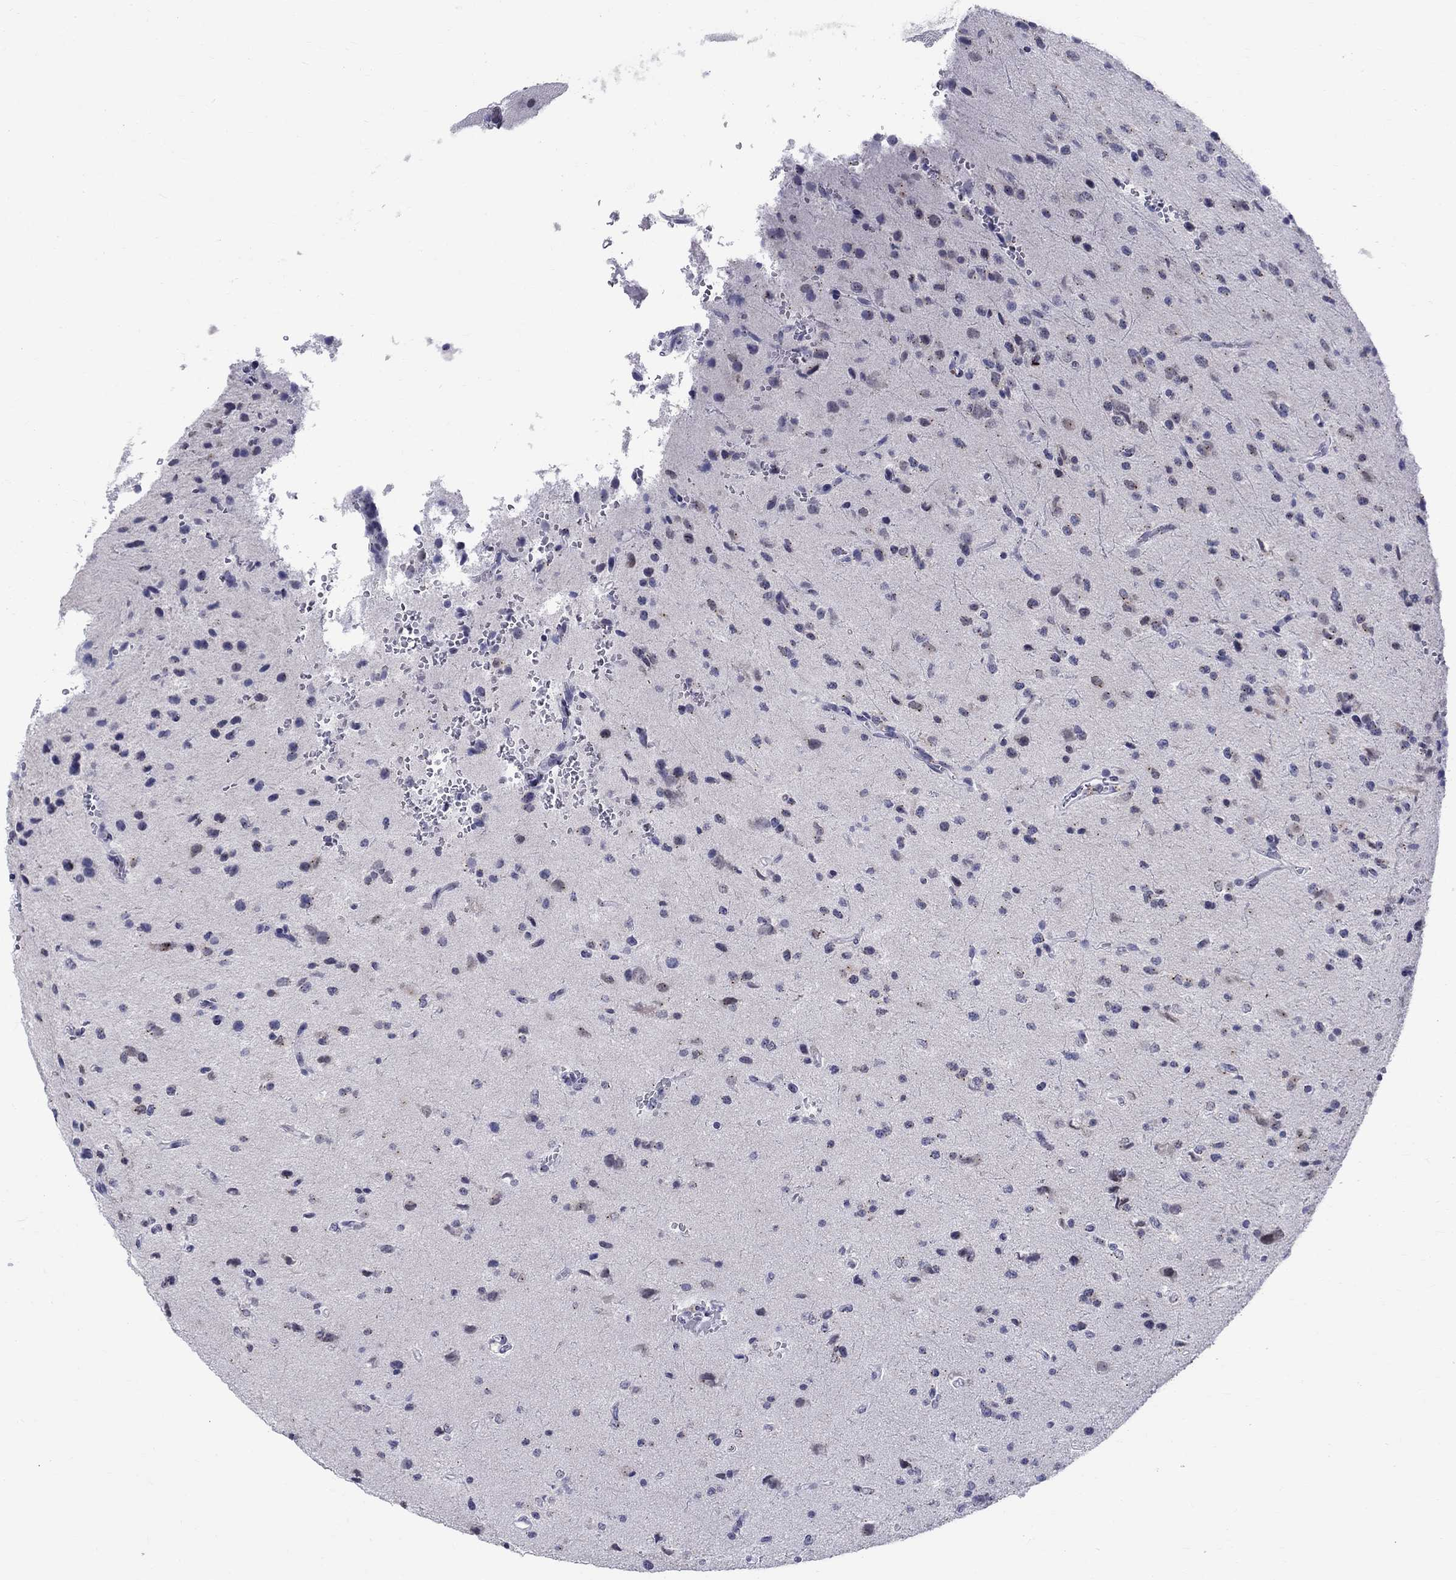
{"staining": {"intensity": "negative", "quantity": "none", "location": "none"}, "tissue": "glioma", "cell_type": "Tumor cells", "image_type": "cancer", "snomed": [{"axis": "morphology", "description": "Glioma, malignant, Low grade"}, {"axis": "topography", "description": "Brain"}], "caption": "Tumor cells are negative for protein expression in human malignant low-grade glioma. (DAB IHC, high magnification).", "gene": "CEP43", "patient": {"sex": "male", "age": 41}}